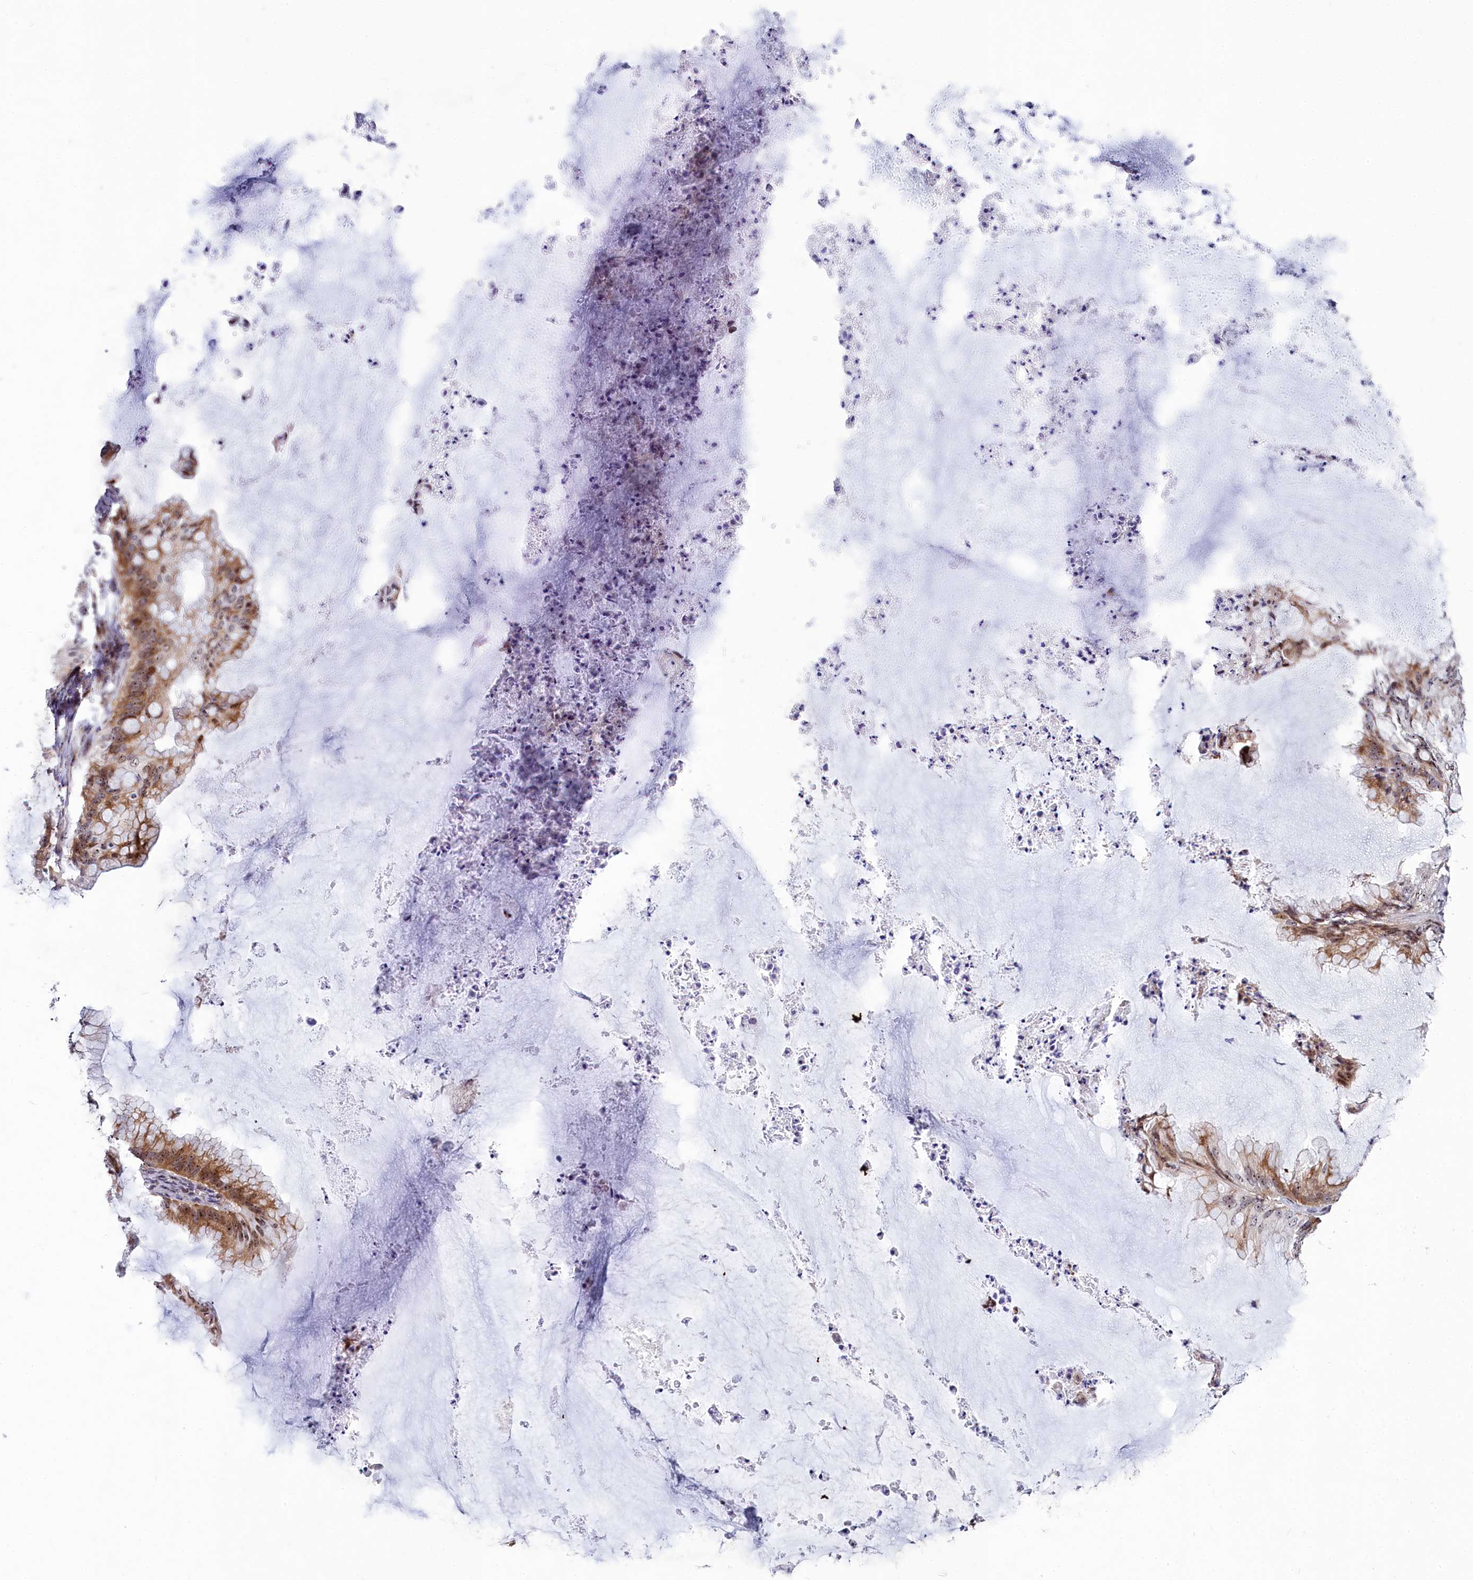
{"staining": {"intensity": "moderate", "quantity": "25%-75%", "location": "cytoplasmic/membranous,nuclear"}, "tissue": "ovarian cancer", "cell_type": "Tumor cells", "image_type": "cancer", "snomed": [{"axis": "morphology", "description": "Cystadenocarcinoma, mucinous, NOS"}, {"axis": "topography", "description": "Ovary"}], "caption": "This image reveals ovarian cancer (mucinous cystadenocarcinoma) stained with IHC to label a protein in brown. The cytoplasmic/membranous and nuclear of tumor cells show moderate positivity for the protein. Nuclei are counter-stained blue.", "gene": "TCOF1", "patient": {"sex": "female", "age": 71}}